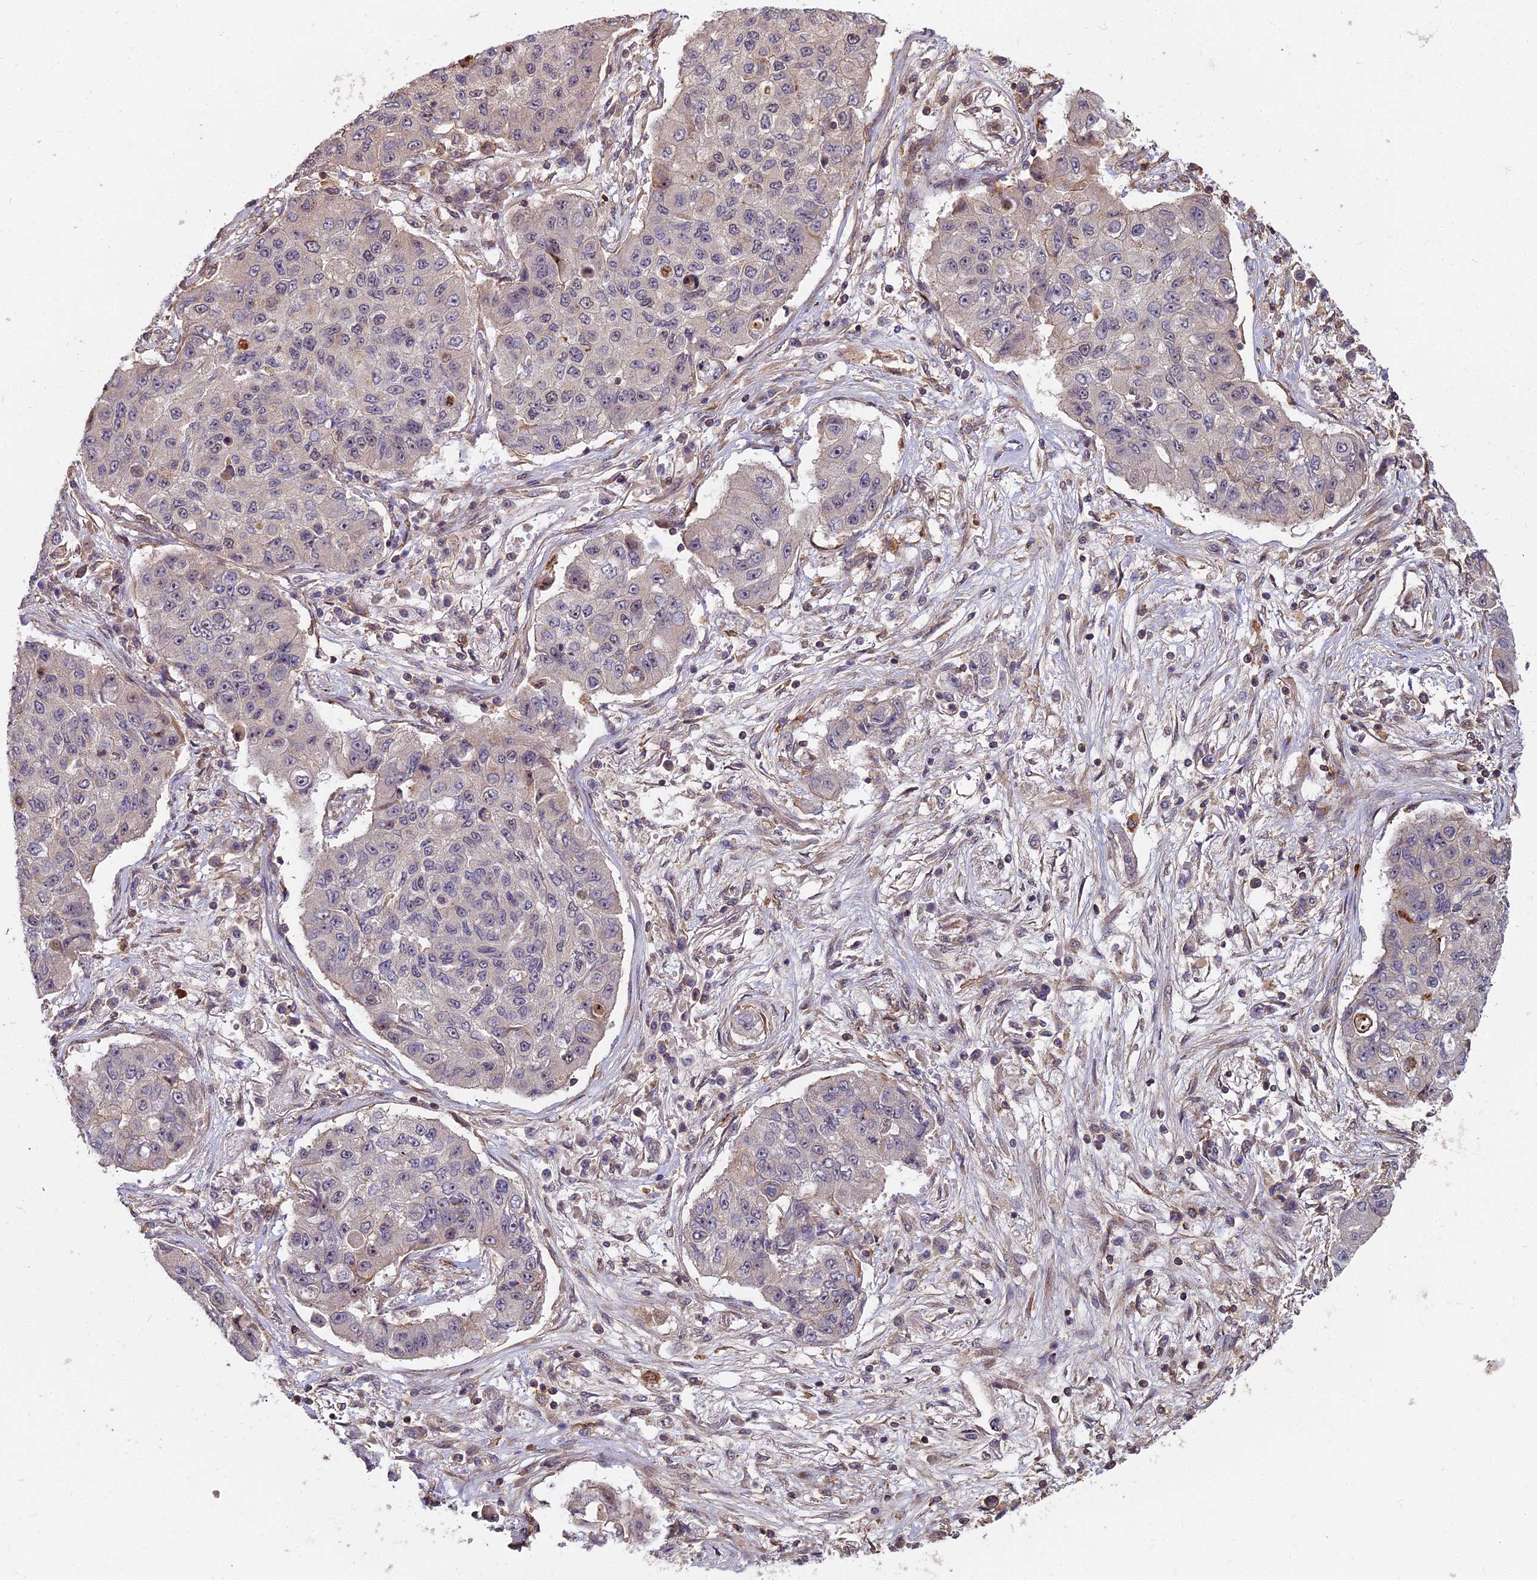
{"staining": {"intensity": "weak", "quantity": "<25%", "location": "cytoplasmic/membranous"}, "tissue": "lung cancer", "cell_type": "Tumor cells", "image_type": "cancer", "snomed": [{"axis": "morphology", "description": "Squamous cell carcinoma, NOS"}, {"axis": "topography", "description": "Lung"}], "caption": "Immunohistochemistry photomicrograph of human lung cancer (squamous cell carcinoma) stained for a protein (brown), which reveals no positivity in tumor cells.", "gene": "TCEA3", "patient": {"sex": "male", "age": 74}}